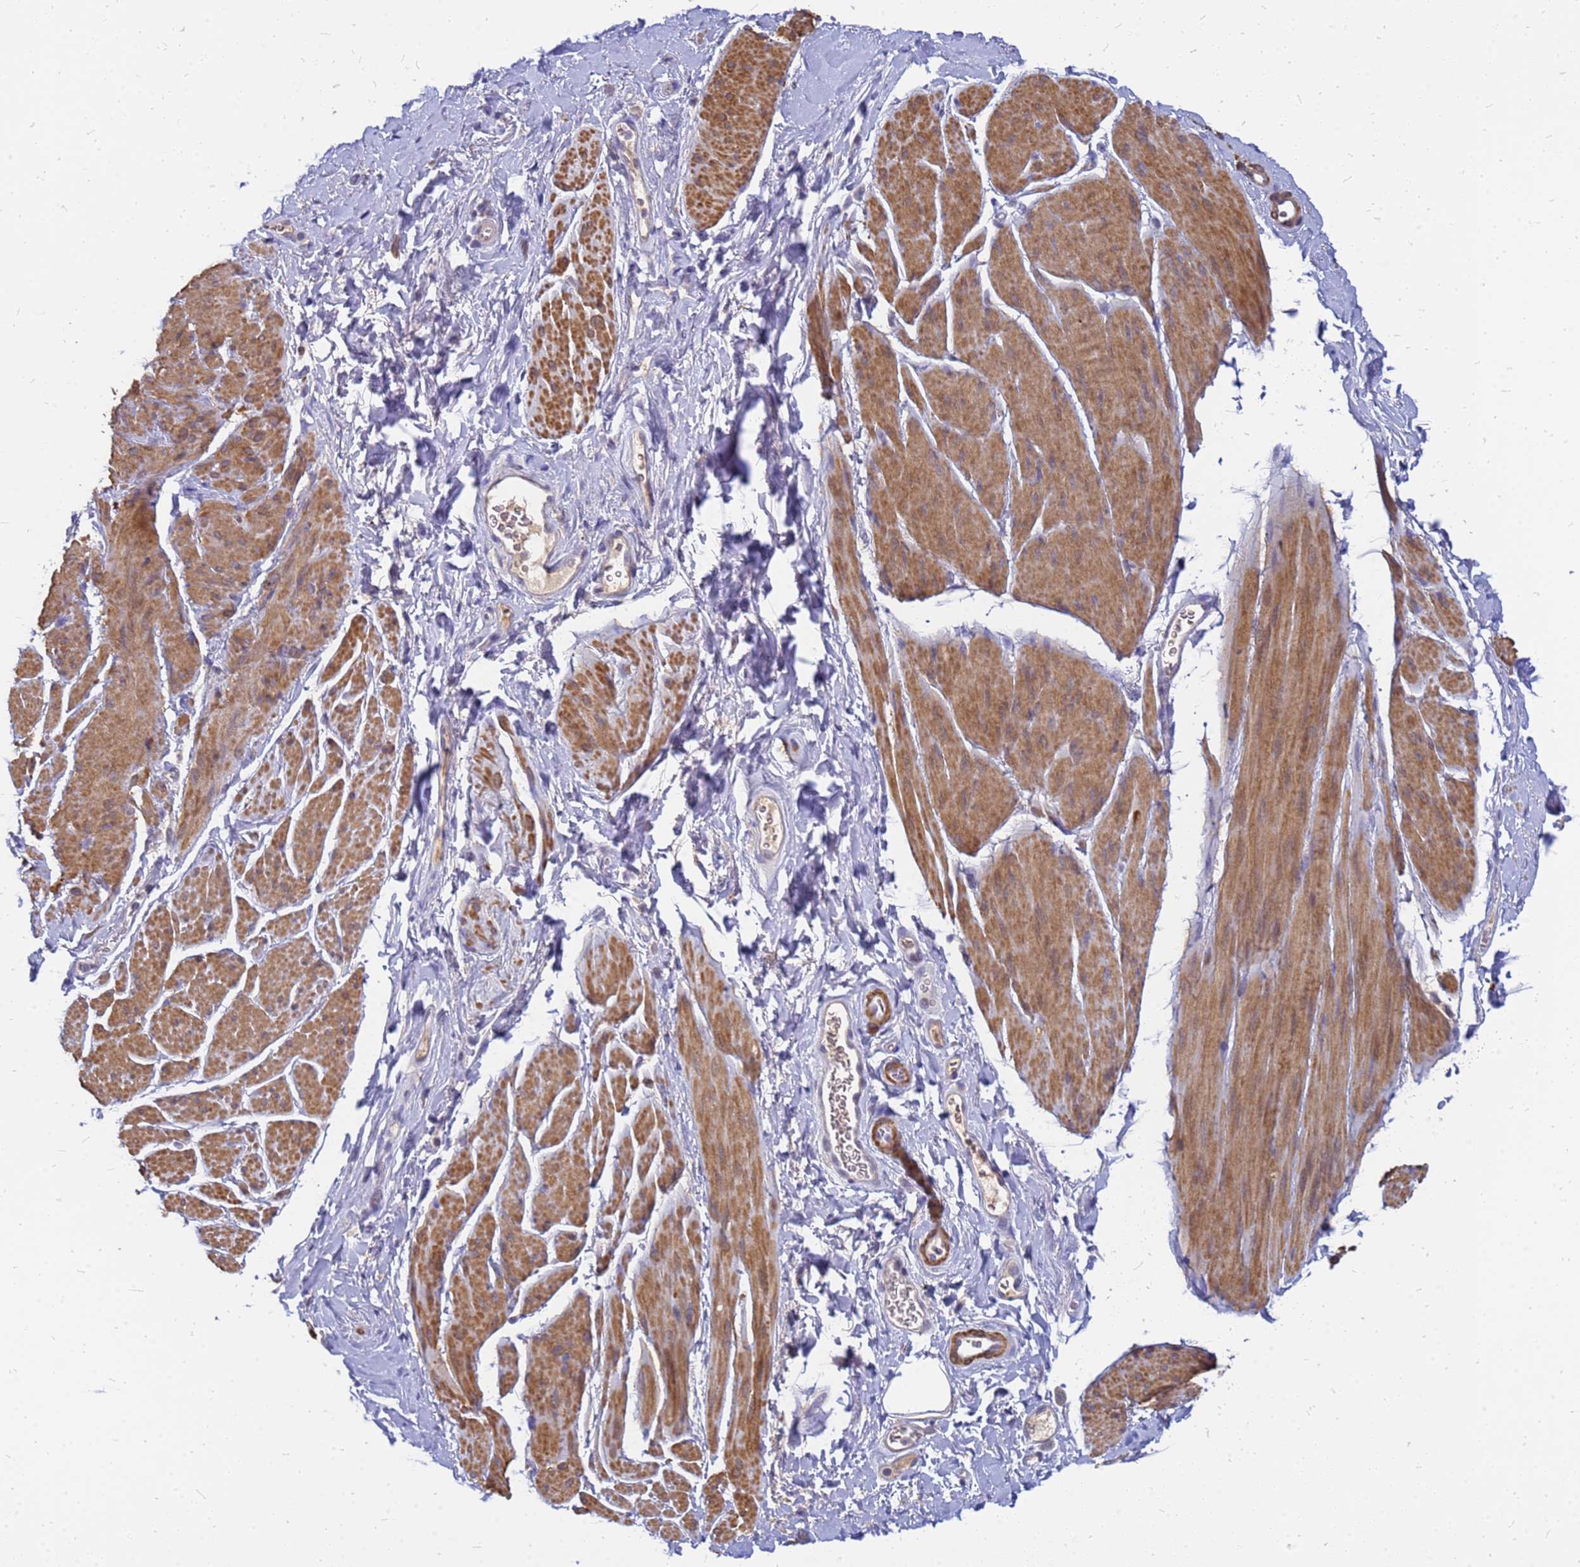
{"staining": {"intensity": "moderate", "quantity": "25%-75%", "location": "cytoplasmic/membranous"}, "tissue": "smooth muscle", "cell_type": "Smooth muscle cells", "image_type": "normal", "snomed": [{"axis": "morphology", "description": "Normal tissue, NOS"}, {"axis": "topography", "description": "Smooth muscle"}, {"axis": "topography", "description": "Peripheral nerve tissue"}], "caption": "Smooth muscle cells display moderate cytoplasmic/membranous expression in about 25%-75% of cells in normal smooth muscle. (Brightfield microscopy of DAB IHC at high magnification).", "gene": "SRGAP3", "patient": {"sex": "male", "age": 69}}